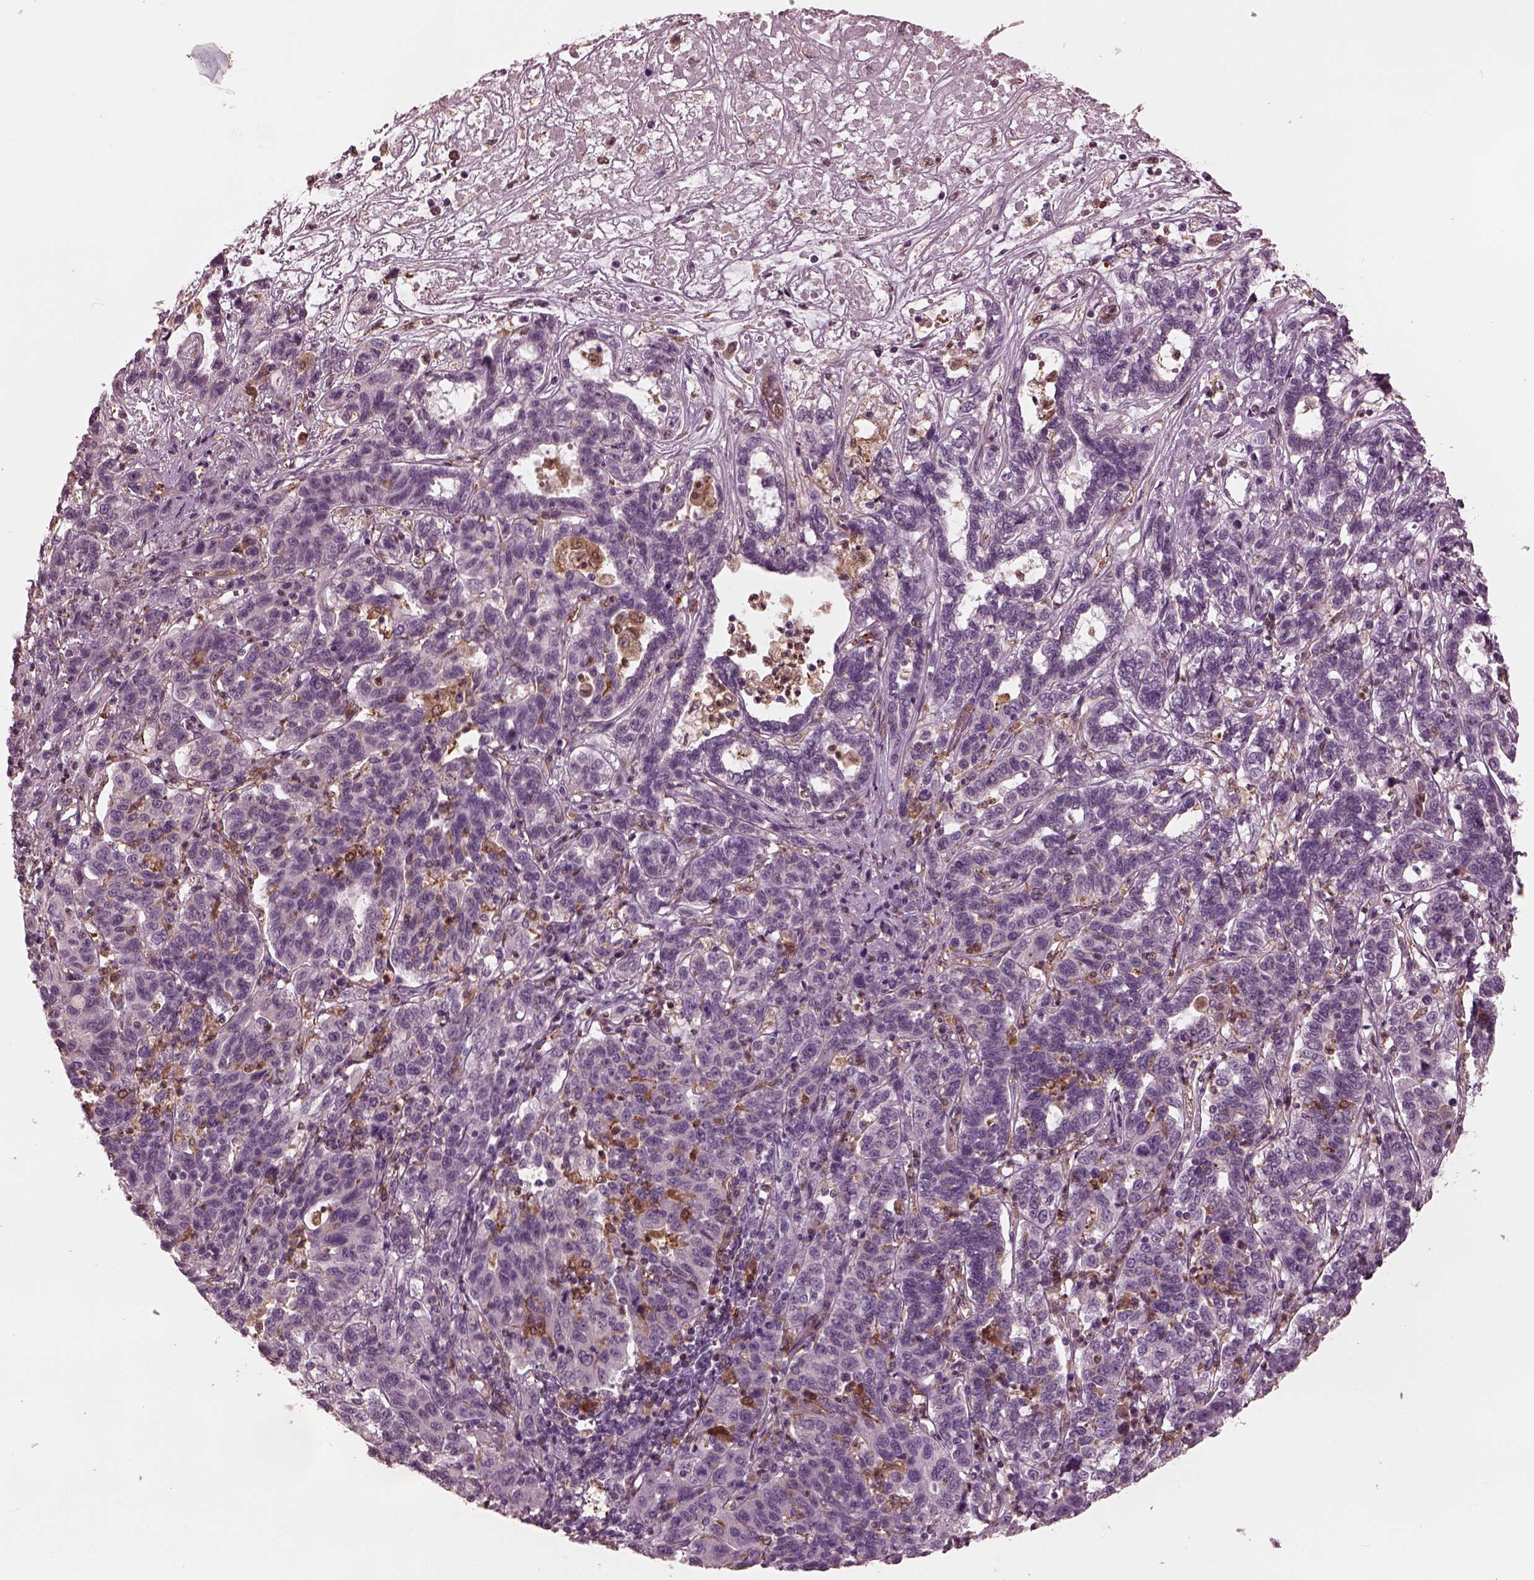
{"staining": {"intensity": "negative", "quantity": "none", "location": "none"}, "tissue": "liver cancer", "cell_type": "Tumor cells", "image_type": "cancer", "snomed": [{"axis": "morphology", "description": "Adenocarcinoma, NOS"}, {"axis": "morphology", "description": "Cholangiocarcinoma"}, {"axis": "topography", "description": "Liver"}], "caption": "Immunohistochemistry (IHC) histopathology image of neoplastic tissue: human liver cancer (cholangiocarcinoma) stained with DAB (3,3'-diaminobenzidine) reveals no significant protein staining in tumor cells.", "gene": "PSTPIP2", "patient": {"sex": "male", "age": 64}}